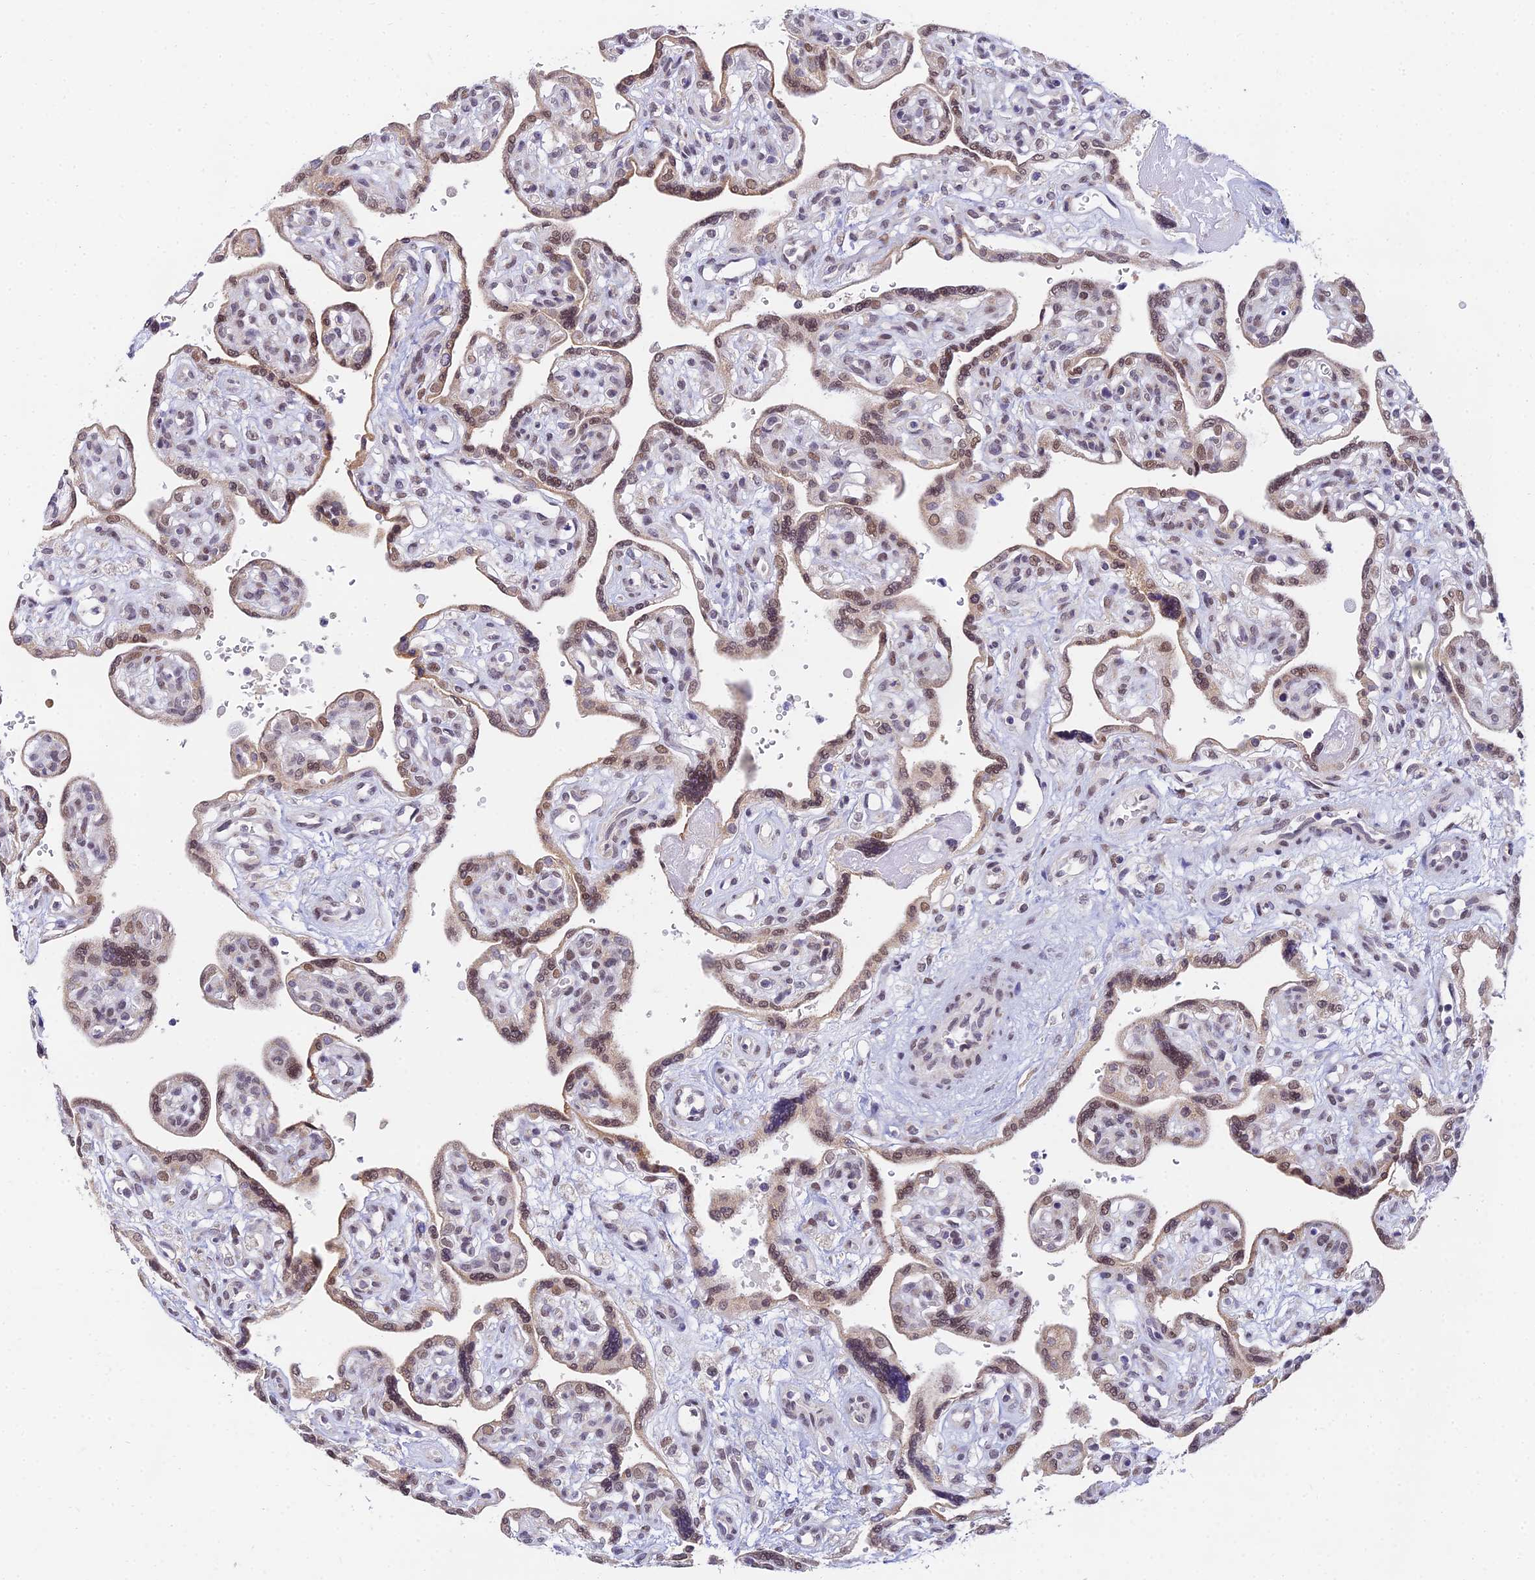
{"staining": {"intensity": "moderate", "quantity": ">75%", "location": "nuclear"}, "tissue": "placenta", "cell_type": "Trophoblastic cells", "image_type": "normal", "snomed": [{"axis": "morphology", "description": "Normal tissue, NOS"}, {"axis": "topography", "description": "Placenta"}], "caption": "Placenta stained with a brown dye demonstrates moderate nuclear positive expression in about >75% of trophoblastic cells.", "gene": "C2orf49", "patient": {"sex": "female", "age": 39}}